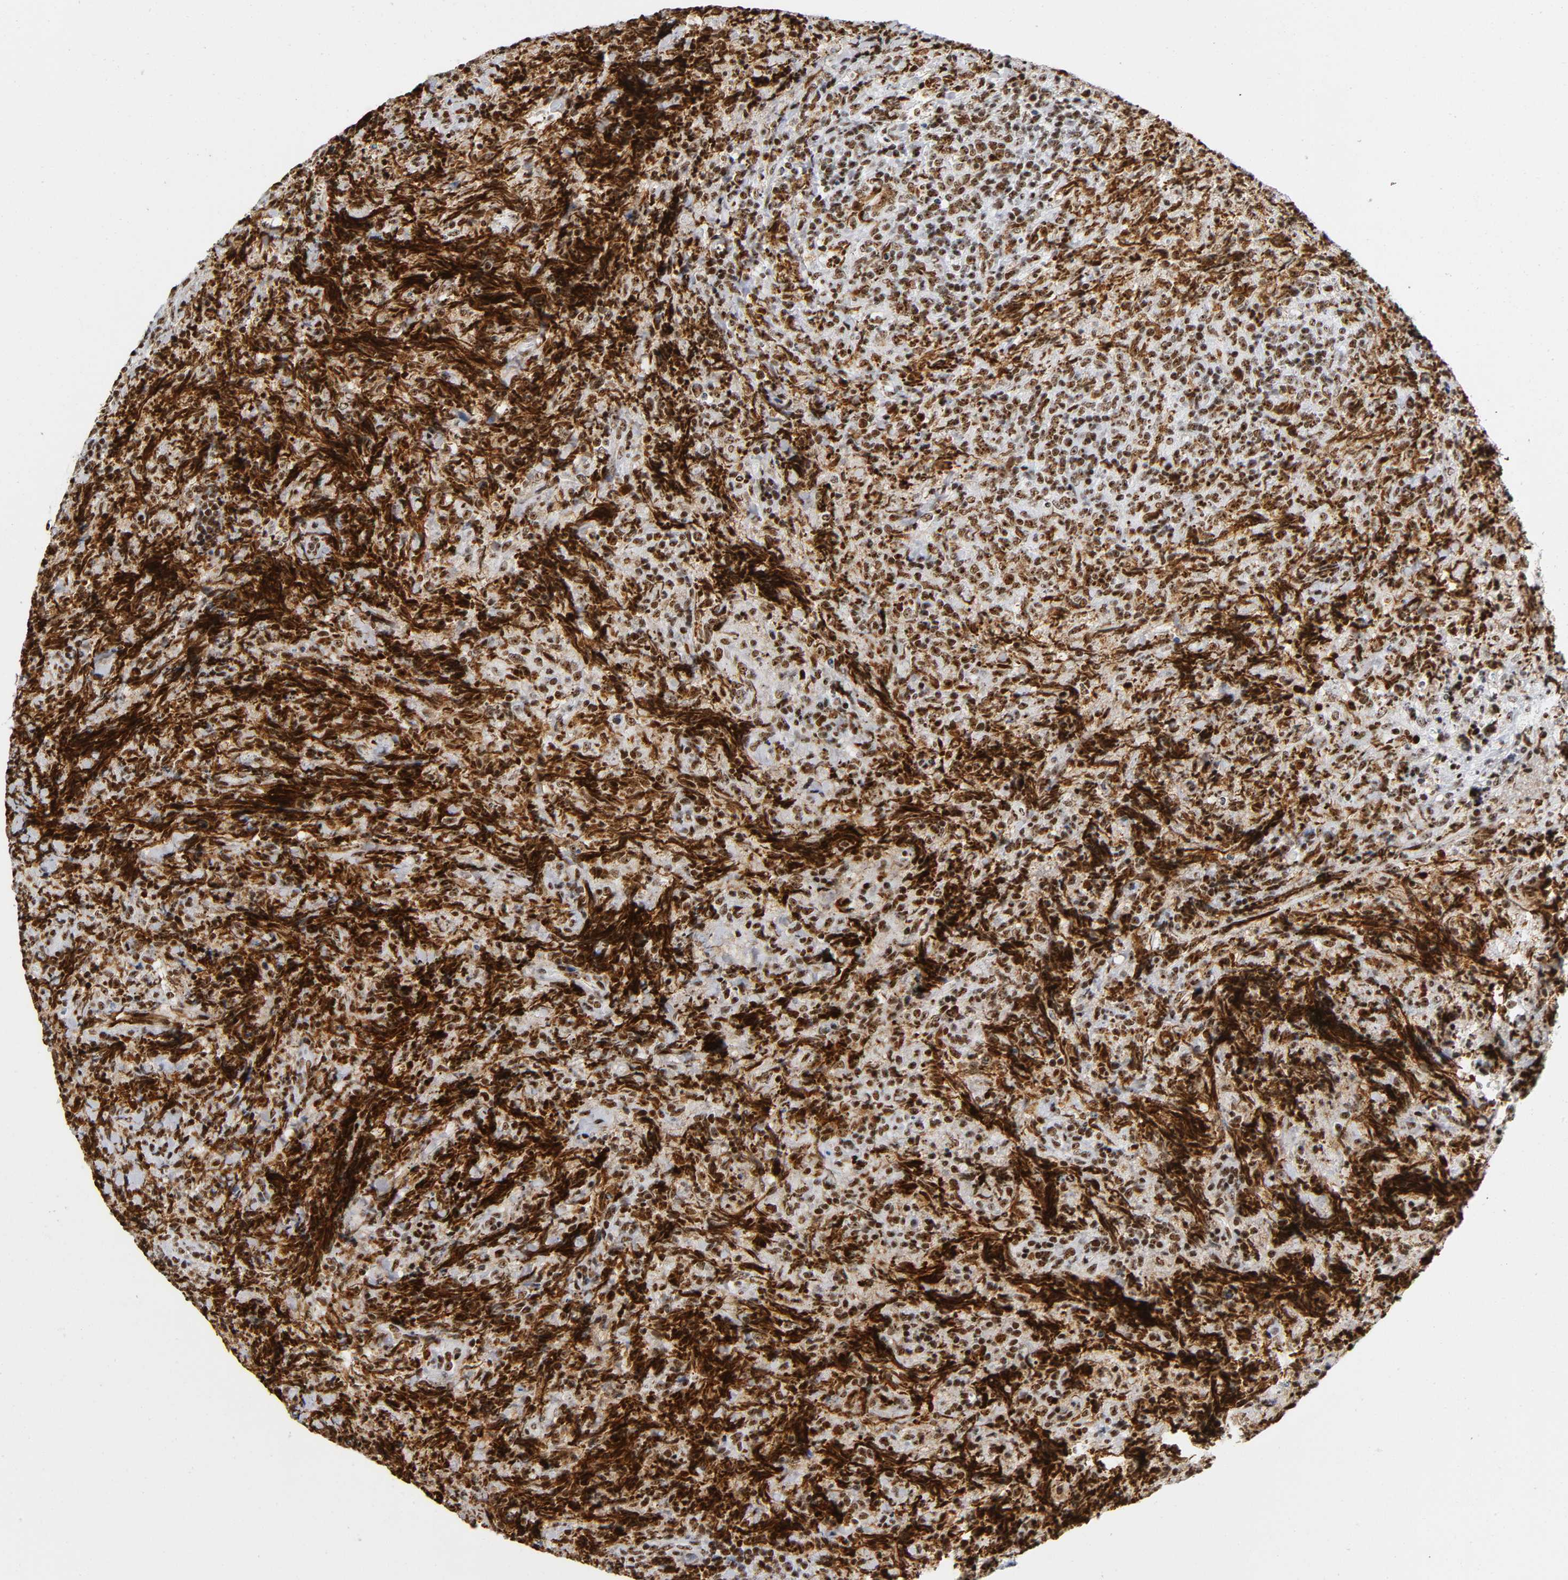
{"staining": {"intensity": "strong", "quantity": ">75%", "location": "nuclear"}, "tissue": "lymphoma", "cell_type": "Tumor cells", "image_type": "cancer", "snomed": [{"axis": "morphology", "description": "Malignant lymphoma, non-Hodgkin's type, High grade"}, {"axis": "topography", "description": "Tonsil"}], "caption": "Immunohistochemistry image of neoplastic tissue: human malignant lymphoma, non-Hodgkin's type (high-grade) stained using immunohistochemistry exhibits high levels of strong protein expression localized specifically in the nuclear of tumor cells, appearing as a nuclear brown color.", "gene": "UBTF", "patient": {"sex": "female", "age": 36}}